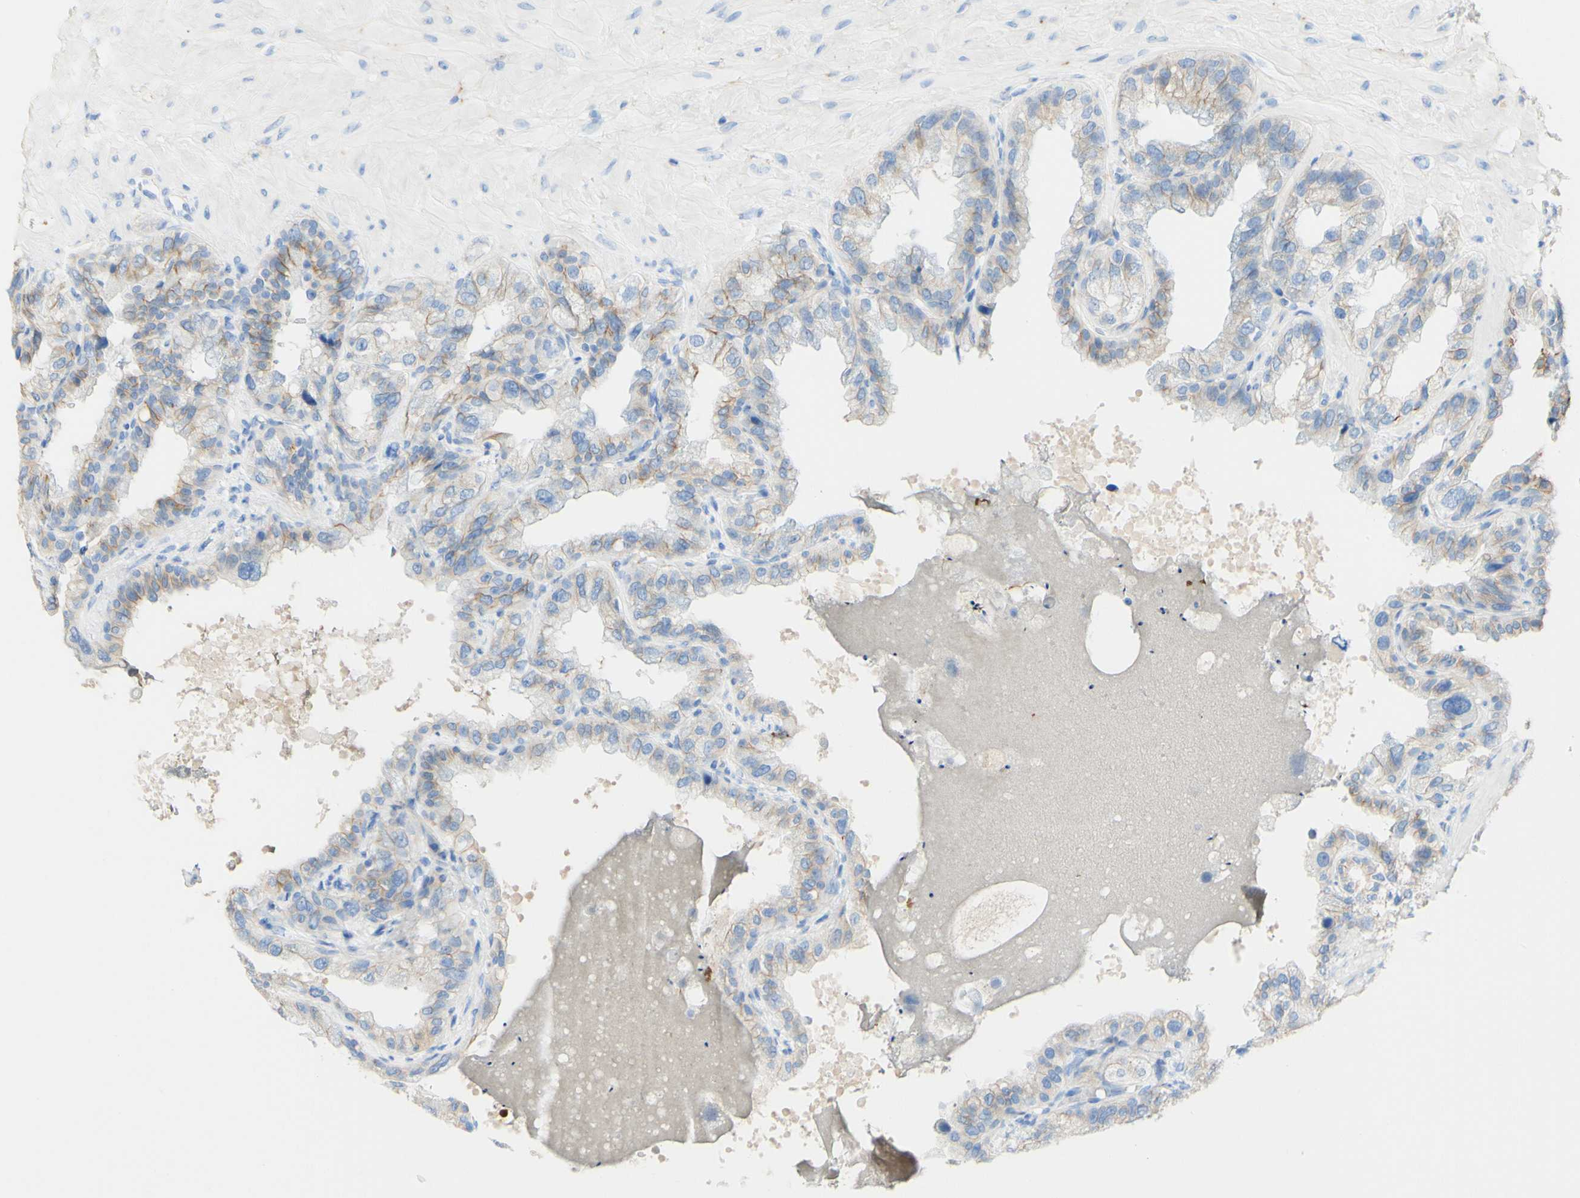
{"staining": {"intensity": "weak", "quantity": "25%-75%", "location": "cytoplasmic/membranous"}, "tissue": "seminal vesicle", "cell_type": "Glandular cells", "image_type": "normal", "snomed": [{"axis": "morphology", "description": "Normal tissue, NOS"}, {"axis": "topography", "description": "Seminal veicle"}], "caption": "The histopathology image exhibits a brown stain indicating the presence of a protein in the cytoplasmic/membranous of glandular cells in seminal vesicle. (DAB (3,3'-diaminobenzidine) IHC, brown staining for protein, blue staining for nuclei).", "gene": "PIGR", "patient": {"sex": "male", "age": 68}}